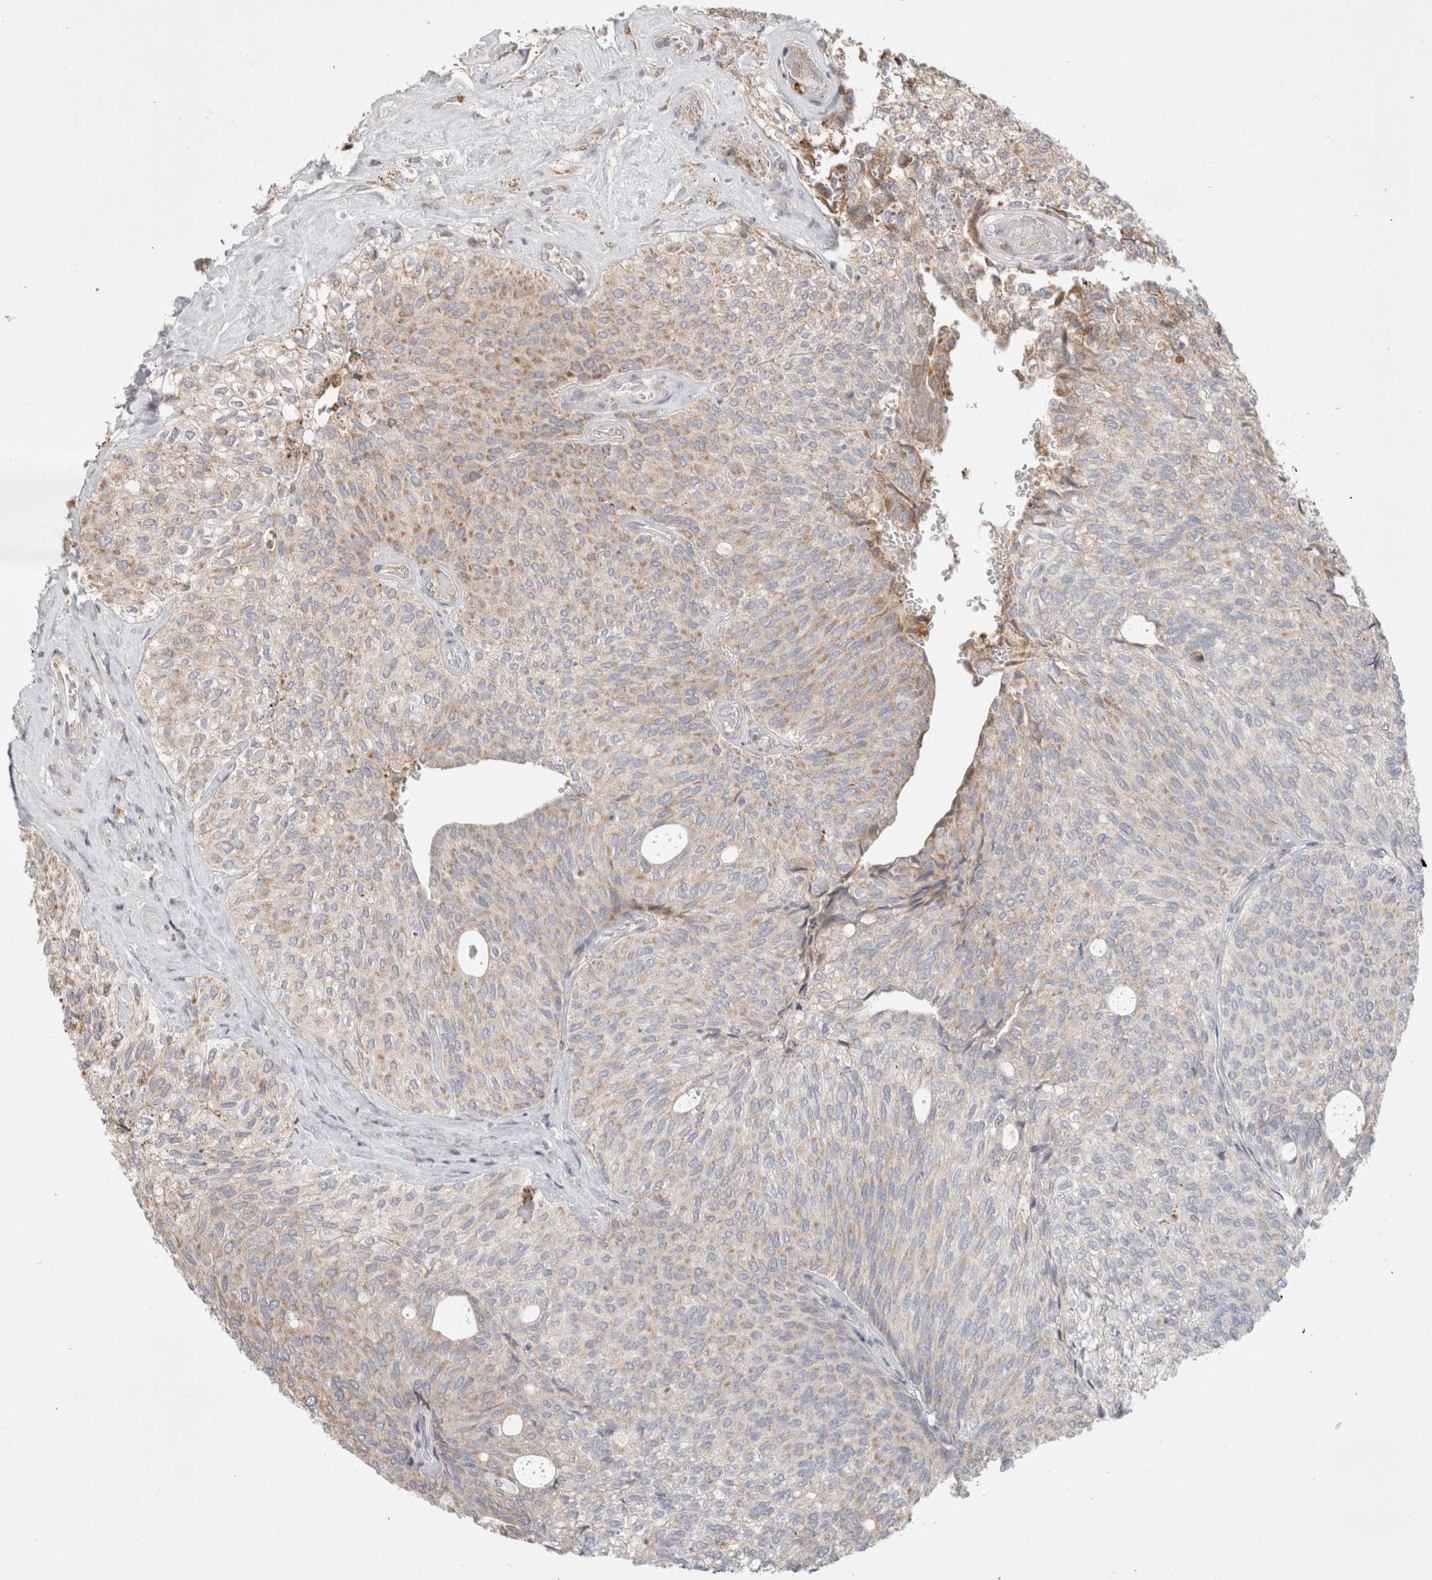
{"staining": {"intensity": "weak", "quantity": "25%-75%", "location": "cytoplasmic/membranous"}, "tissue": "urothelial cancer", "cell_type": "Tumor cells", "image_type": "cancer", "snomed": [{"axis": "morphology", "description": "Urothelial carcinoma, Low grade"}, {"axis": "topography", "description": "Urinary bladder"}], "caption": "Protein staining displays weak cytoplasmic/membranous positivity in approximately 25%-75% of tumor cells in urothelial cancer. The staining was performed using DAB (3,3'-diaminobenzidine), with brown indicating positive protein expression. Nuclei are stained blue with hematoxylin.", "gene": "HROB", "patient": {"sex": "female", "age": 79}}